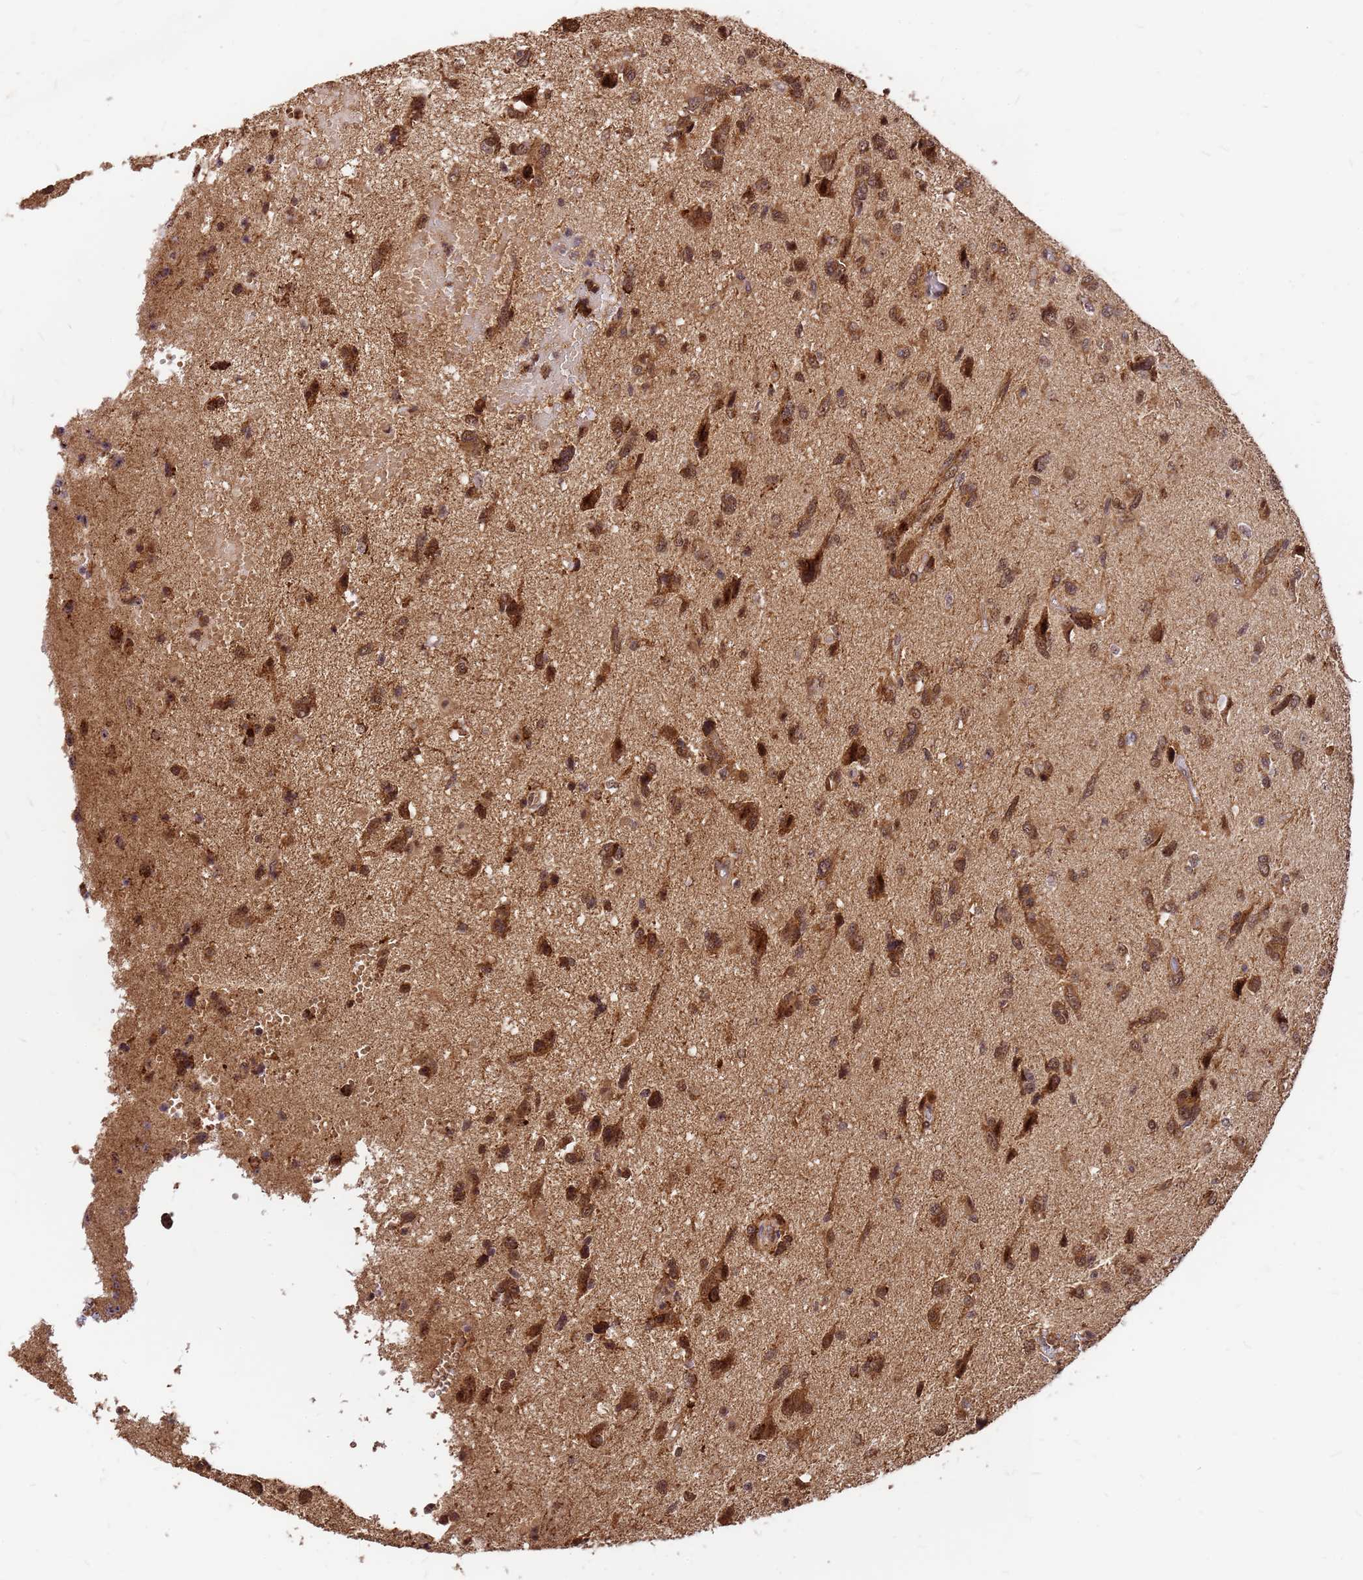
{"staining": {"intensity": "moderate", "quantity": ">75%", "location": "cytoplasmic/membranous,nuclear"}, "tissue": "glioma", "cell_type": "Tumor cells", "image_type": "cancer", "snomed": [{"axis": "morphology", "description": "Glioma, malignant, High grade"}, {"axis": "topography", "description": "Brain"}], "caption": "Moderate cytoplasmic/membranous and nuclear protein positivity is appreciated in approximately >75% of tumor cells in malignant glioma (high-grade).", "gene": "GPATCH8", "patient": {"sex": "female", "age": 59}}